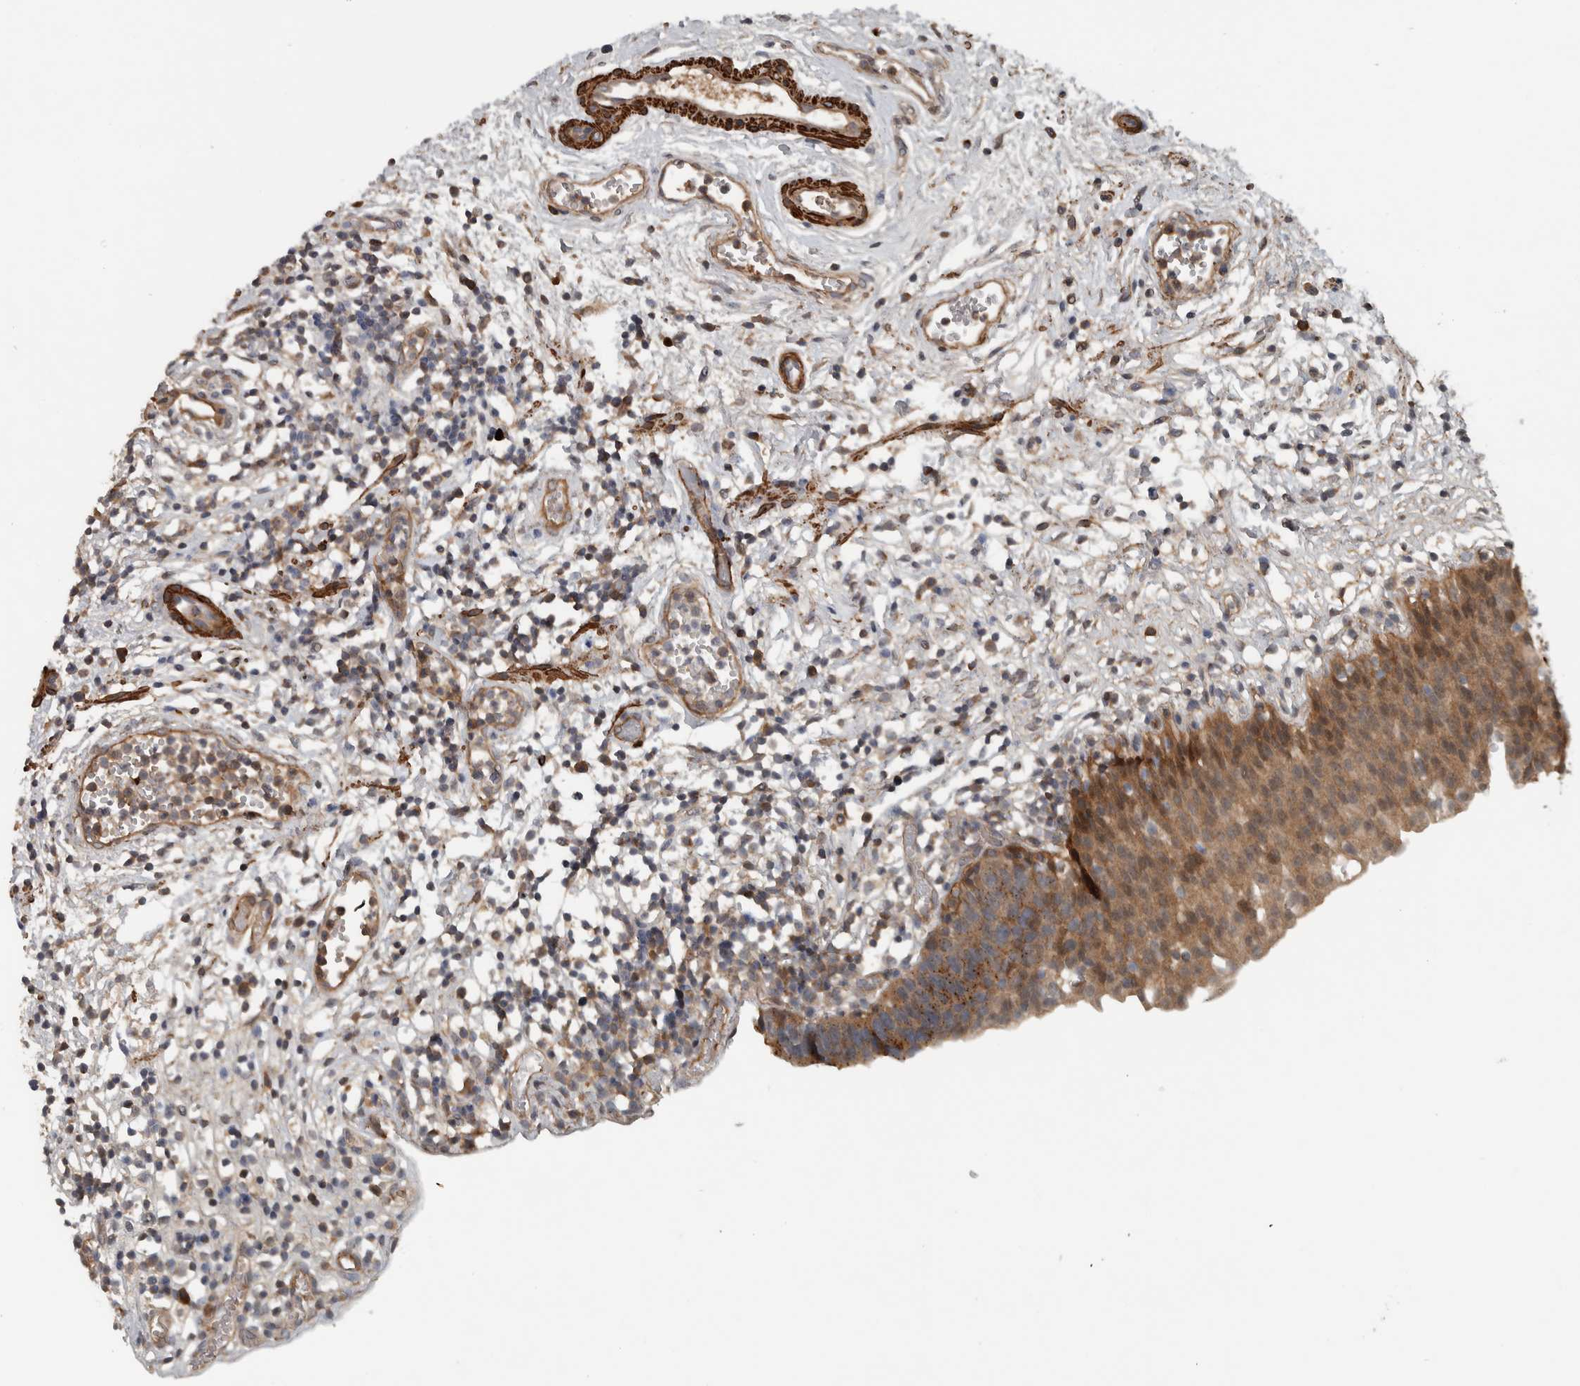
{"staining": {"intensity": "moderate", "quantity": ">75%", "location": "cytoplasmic/membranous"}, "tissue": "urinary bladder", "cell_type": "Urothelial cells", "image_type": "normal", "snomed": [{"axis": "morphology", "description": "Normal tissue, NOS"}, {"axis": "topography", "description": "Urinary bladder"}], "caption": "Moderate cytoplasmic/membranous protein staining is seen in approximately >75% of urothelial cells in urinary bladder.", "gene": "LBHD1", "patient": {"sex": "male", "age": 37}}